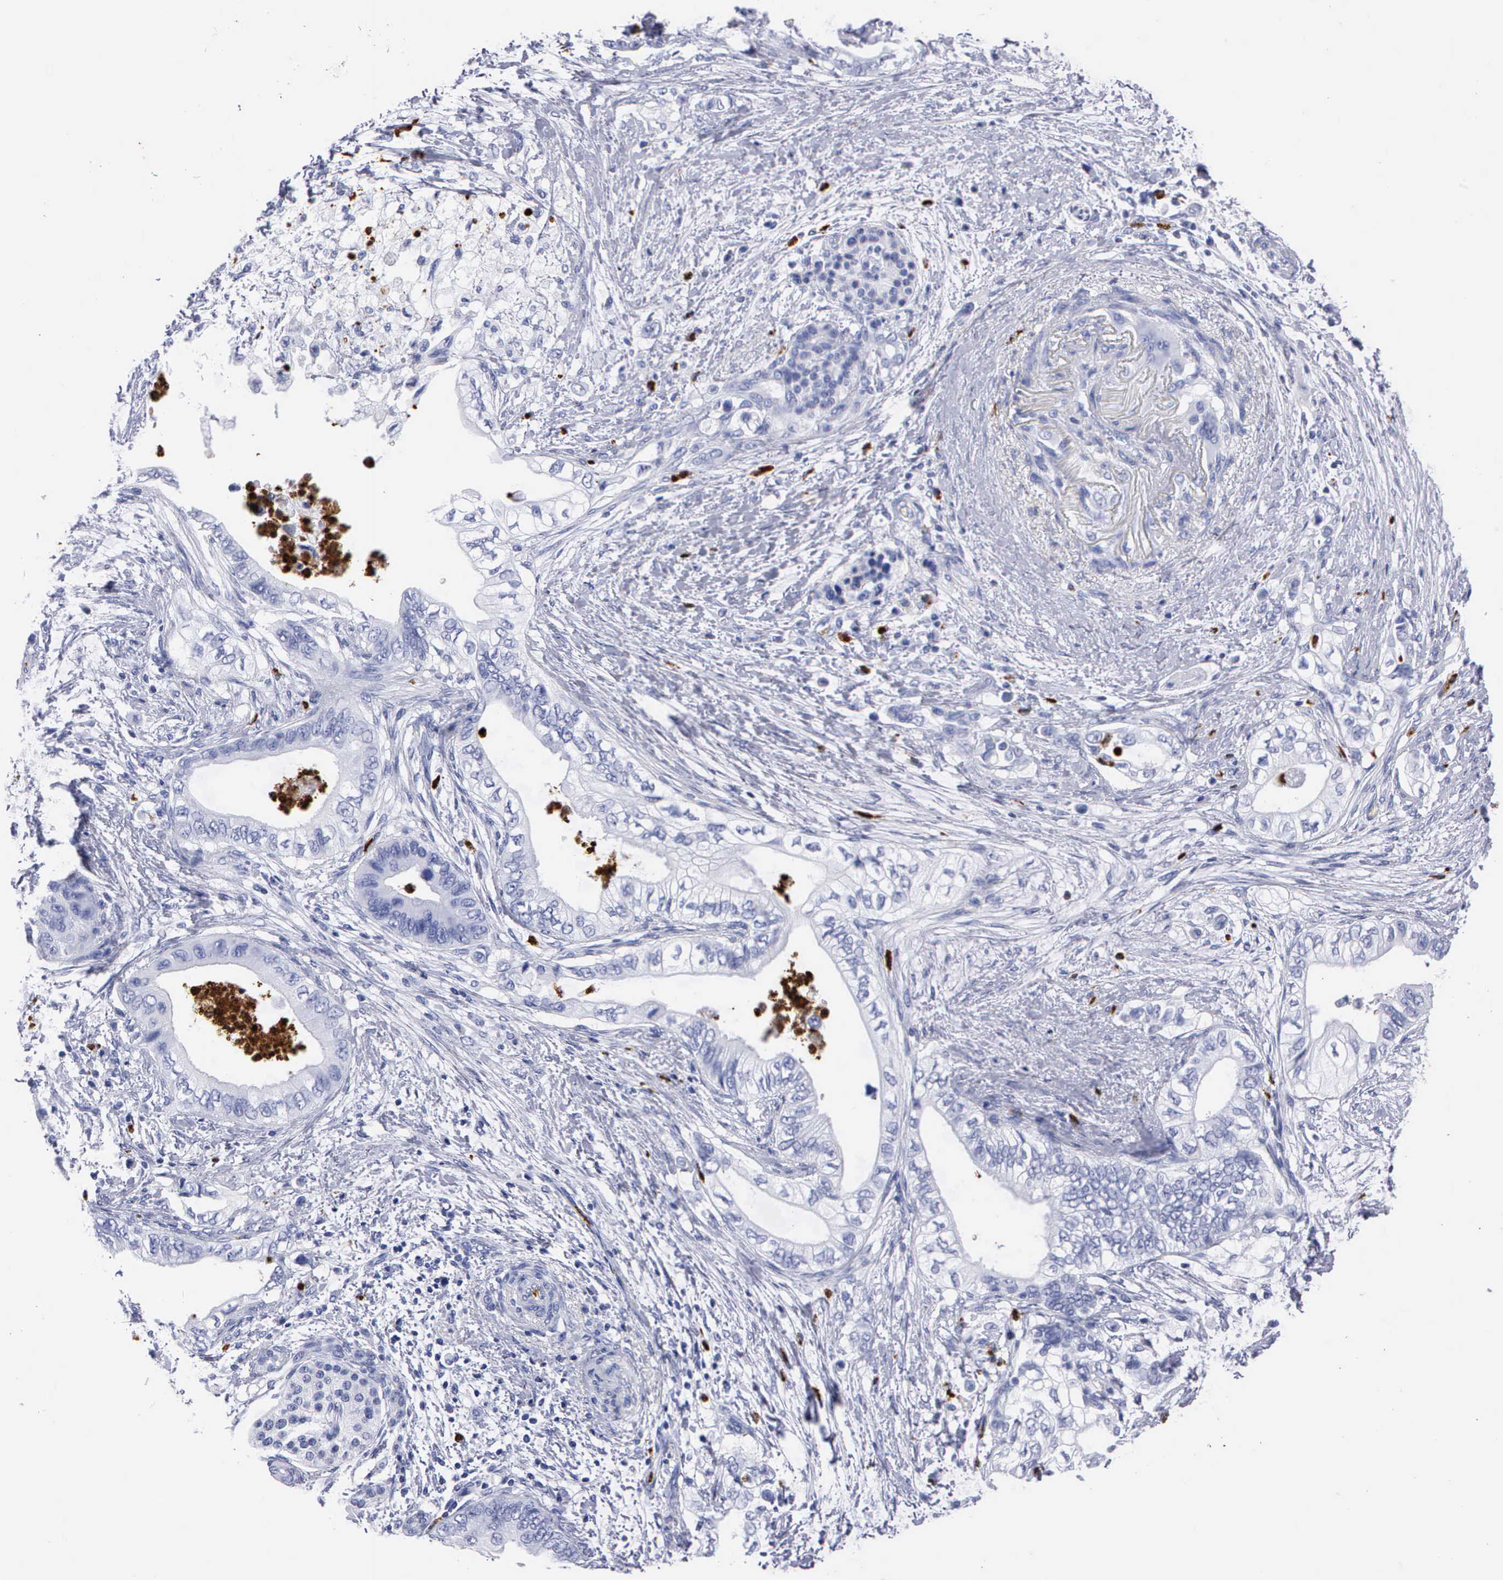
{"staining": {"intensity": "negative", "quantity": "none", "location": "none"}, "tissue": "pancreatic cancer", "cell_type": "Tumor cells", "image_type": "cancer", "snomed": [{"axis": "morphology", "description": "Adenocarcinoma, NOS"}, {"axis": "topography", "description": "Pancreas"}], "caption": "Immunohistochemical staining of pancreatic cancer shows no significant positivity in tumor cells. The staining was performed using DAB (3,3'-diaminobenzidine) to visualize the protein expression in brown, while the nuclei were stained in blue with hematoxylin (Magnification: 20x).", "gene": "CTSG", "patient": {"sex": "female", "age": 66}}